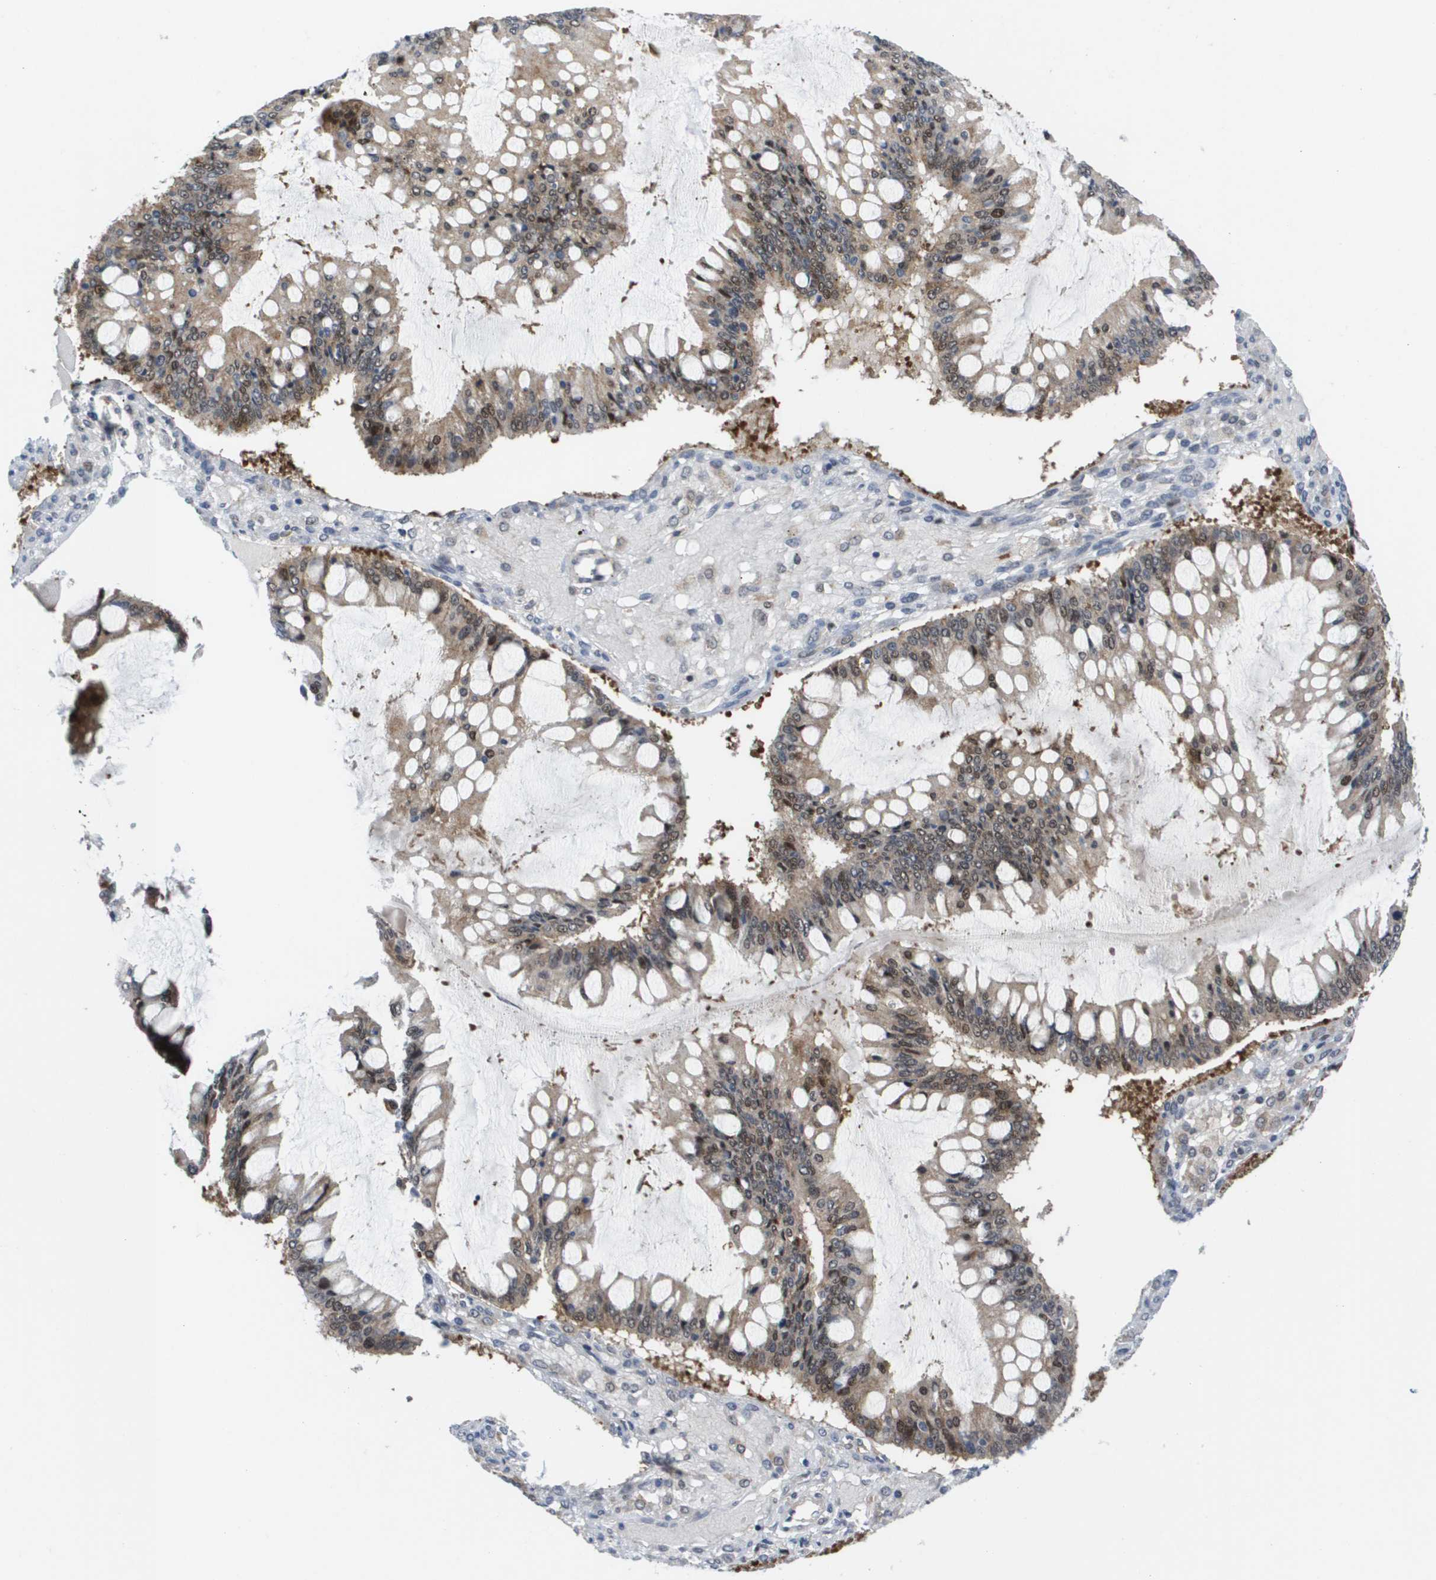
{"staining": {"intensity": "moderate", "quantity": "25%-75%", "location": "cytoplasmic/membranous,nuclear"}, "tissue": "ovarian cancer", "cell_type": "Tumor cells", "image_type": "cancer", "snomed": [{"axis": "morphology", "description": "Cystadenocarcinoma, mucinous, NOS"}, {"axis": "topography", "description": "Ovary"}], "caption": "High-magnification brightfield microscopy of ovarian mucinous cystadenocarcinoma stained with DAB (brown) and counterstained with hematoxylin (blue). tumor cells exhibit moderate cytoplasmic/membranous and nuclear positivity is seen in about25%-75% of cells.", "gene": "FKBP4", "patient": {"sex": "female", "age": 73}}